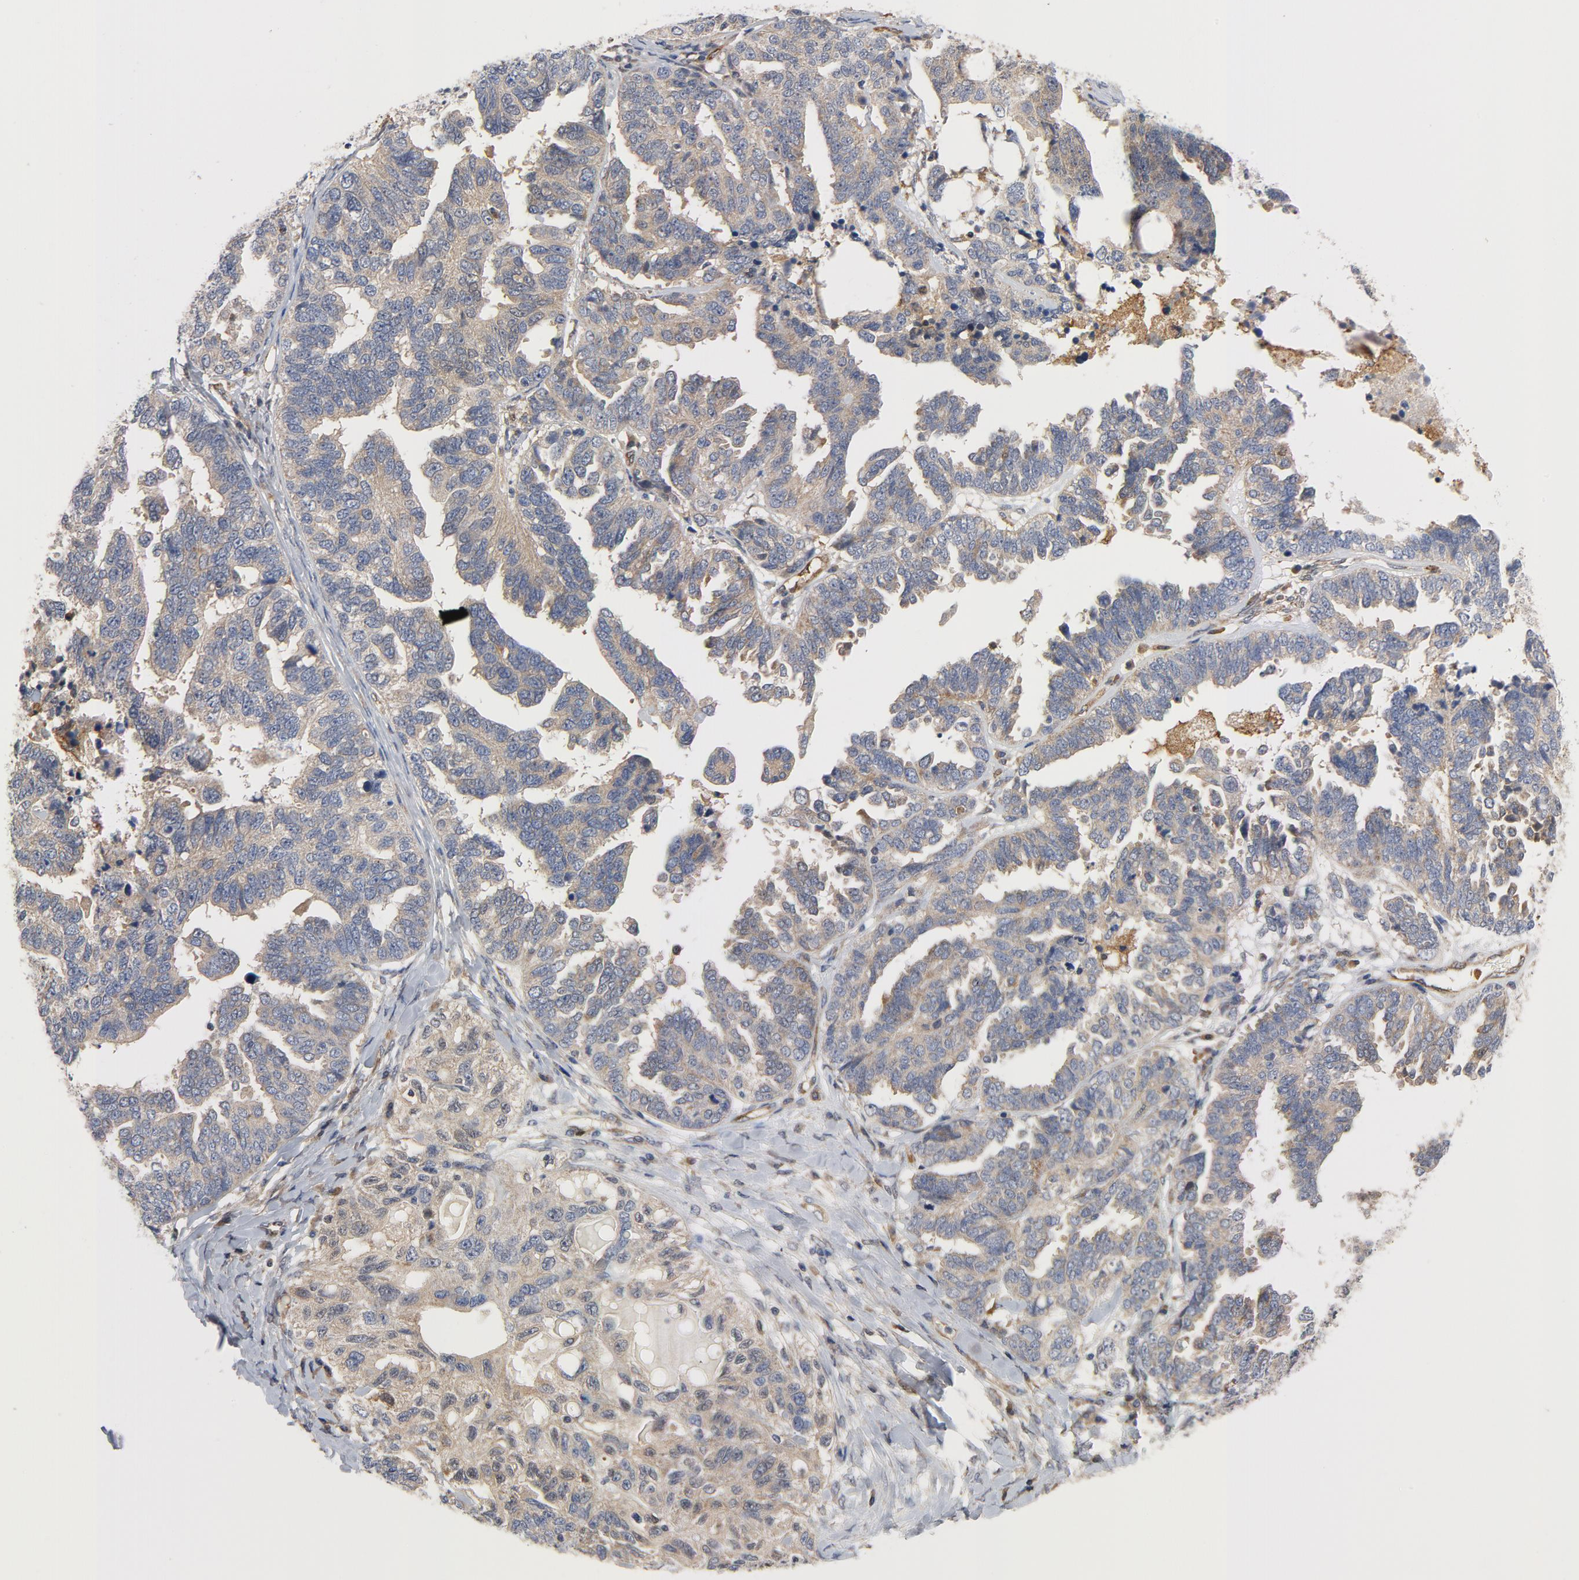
{"staining": {"intensity": "moderate", "quantity": ">75%", "location": "cytoplasmic/membranous"}, "tissue": "ovarian cancer", "cell_type": "Tumor cells", "image_type": "cancer", "snomed": [{"axis": "morphology", "description": "Cystadenocarcinoma, serous, NOS"}, {"axis": "topography", "description": "Ovary"}], "caption": "Ovarian cancer (serous cystadenocarcinoma) stained with DAB (3,3'-diaminobenzidine) immunohistochemistry shows medium levels of moderate cytoplasmic/membranous expression in about >75% of tumor cells. (DAB (3,3'-diaminobenzidine) IHC, brown staining for protein, blue staining for nuclei).", "gene": "RAPGEF4", "patient": {"sex": "female", "age": 82}}